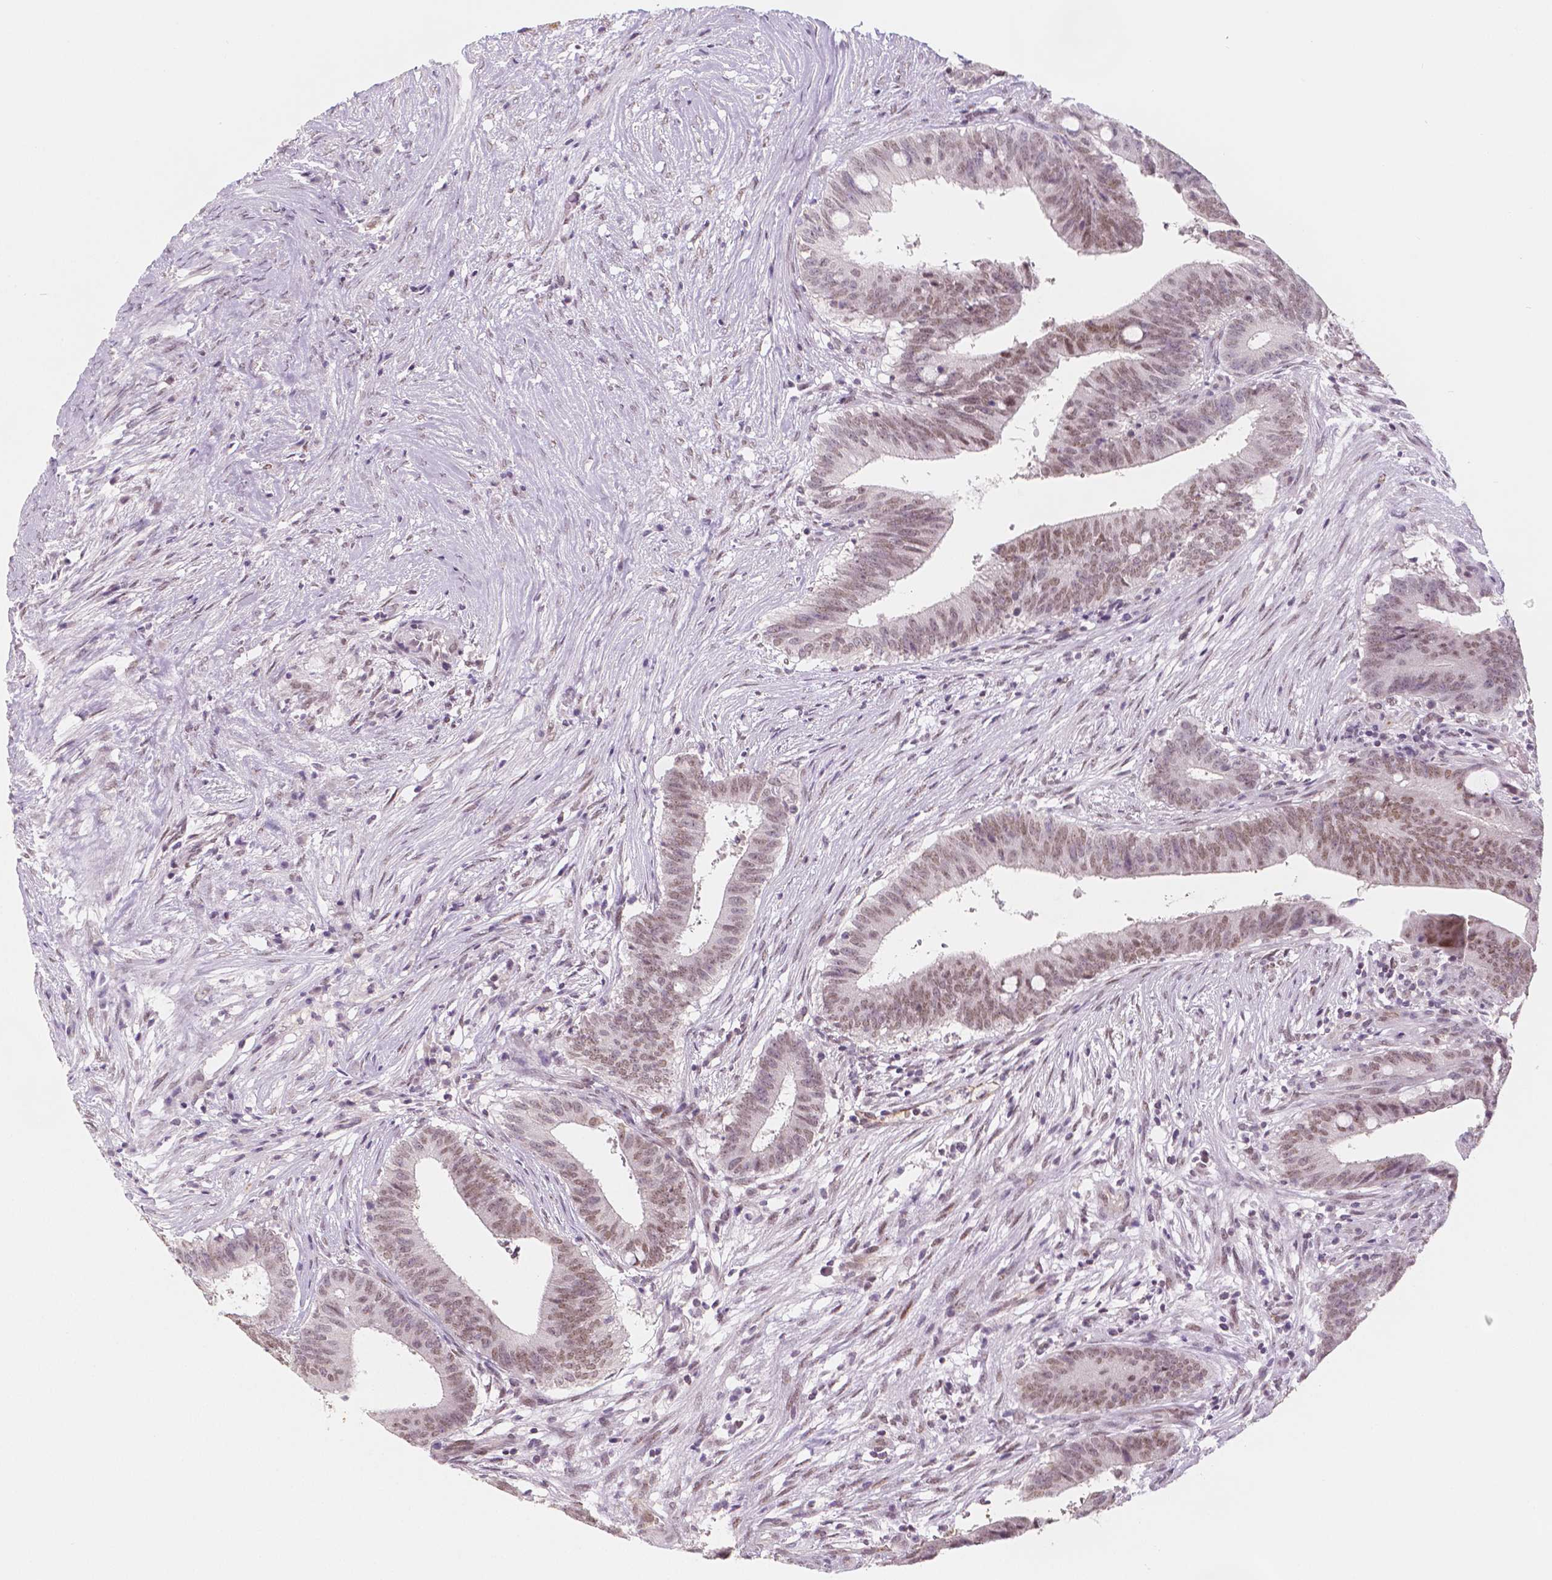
{"staining": {"intensity": "weak", "quantity": ">75%", "location": "nuclear"}, "tissue": "colorectal cancer", "cell_type": "Tumor cells", "image_type": "cancer", "snomed": [{"axis": "morphology", "description": "Adenocarcinoma, NOS"}, {"axis": "topography", "description": "Colon"}], "caption": "Approximately >75% of tumor cells in human adenocarcinoma (colorectal) display weak nuclear protein positivity as visualized by brown immunohistochemical staining.", "gene": "KDM5B", "patient": {"sex": "female", "age": 43}}